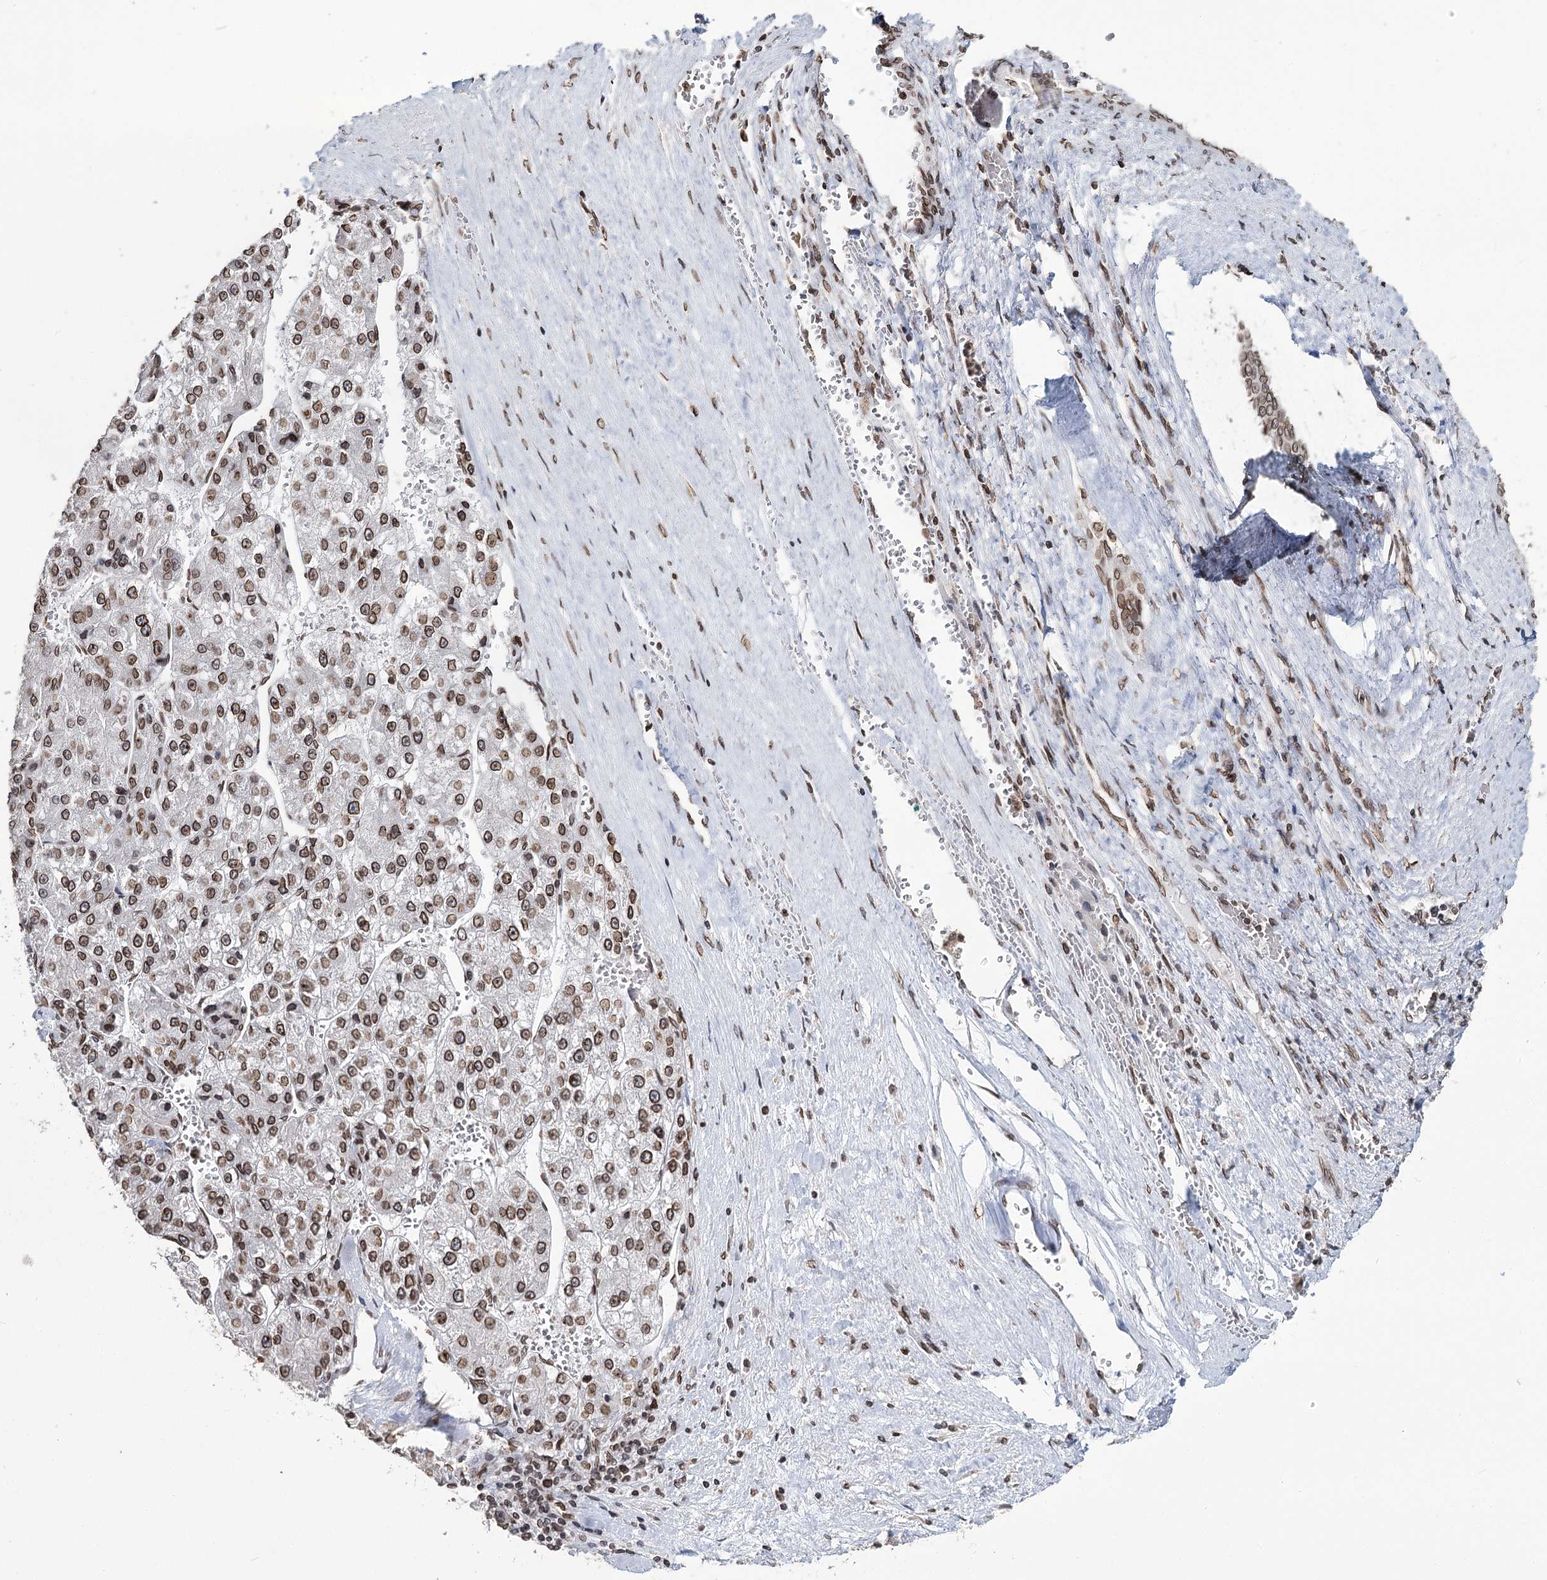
{"staining": {"intensity": "moderate", "quantity": ">75%", "location": "cytoplasmic/membranous,nuclear"}, "tissue": "liver cancer", "cell_type": "Tumor cells", "image_type": "cancer", "snomed": [{"axis": "morphology", "description": "Carcinoma, Hepatocellular, NOS"}, {"axis": "topography", "description": "Liver"}], "caption": "Immunohistochemistry histopathology image of liver cancer (hepatocellular carcinoma) stained for a protein (brown), which shows medium levels of moderate cytoplasmic/membranous and nuclear expression in about >75% of tumor cells.", "gene": "KIAA0930", "patient": {"sex": "female", "age": 73}}